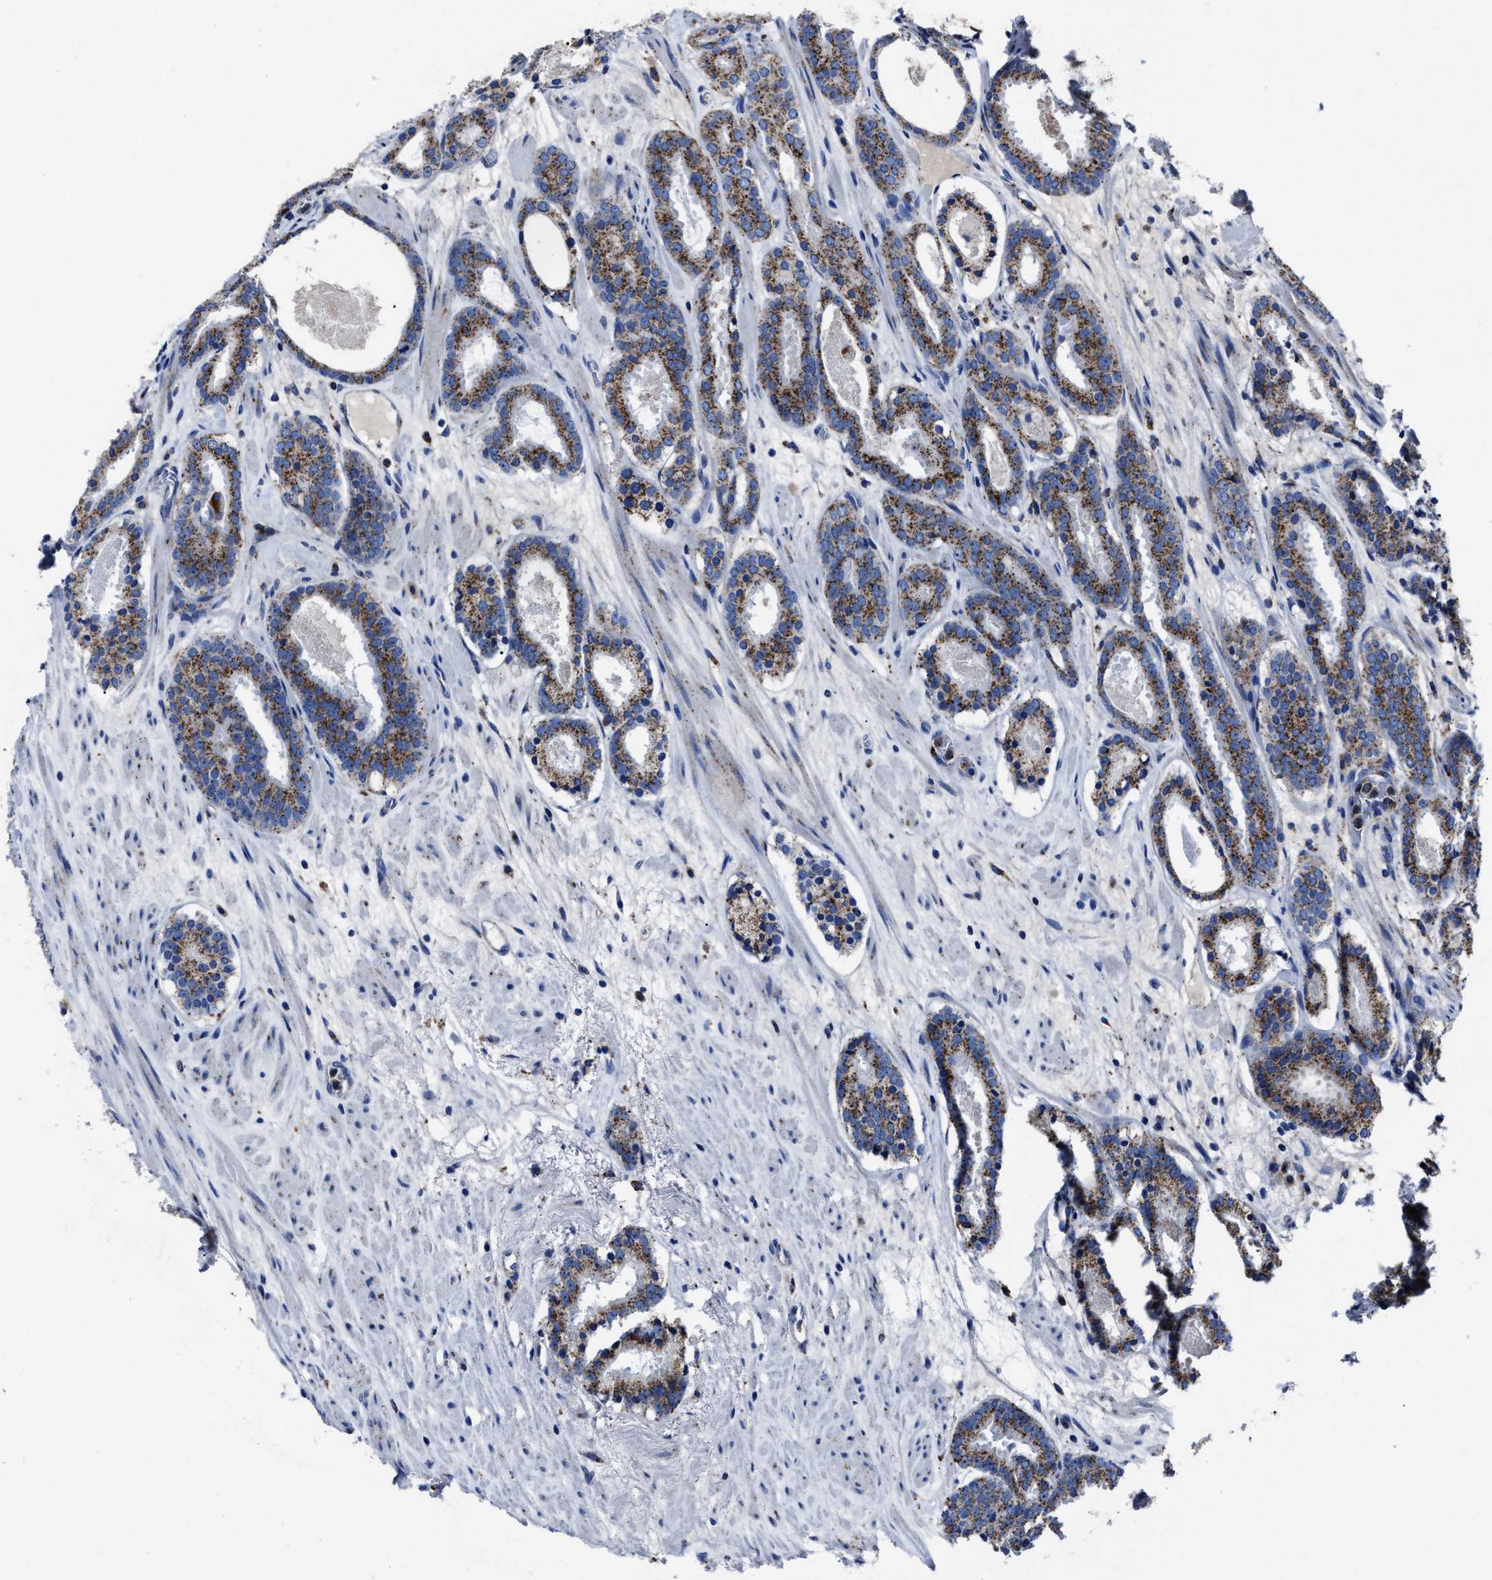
{"staining": {"intensity": "strong", "quantity": ">75%", "location": "cytoplasmic/membranous"}, "tissue": "prostate cancer", "cell_type": "Tumor cells", "image_type": "cancer", "snomed": [{"axis": "morphology", "description": "Adenocarcinoma, Low grade"}, {"axis": "topography", "description": "Prostate"}], "caption": "Protein staining of adenocarcinoma (low-grade) (prostate) tissue demonstrates strong cytoplasmic/membranous expression in approximately >75% of tumor cells.", "gene": "LAMTOR4", "patient": {"sex": "male", "age": 69}}